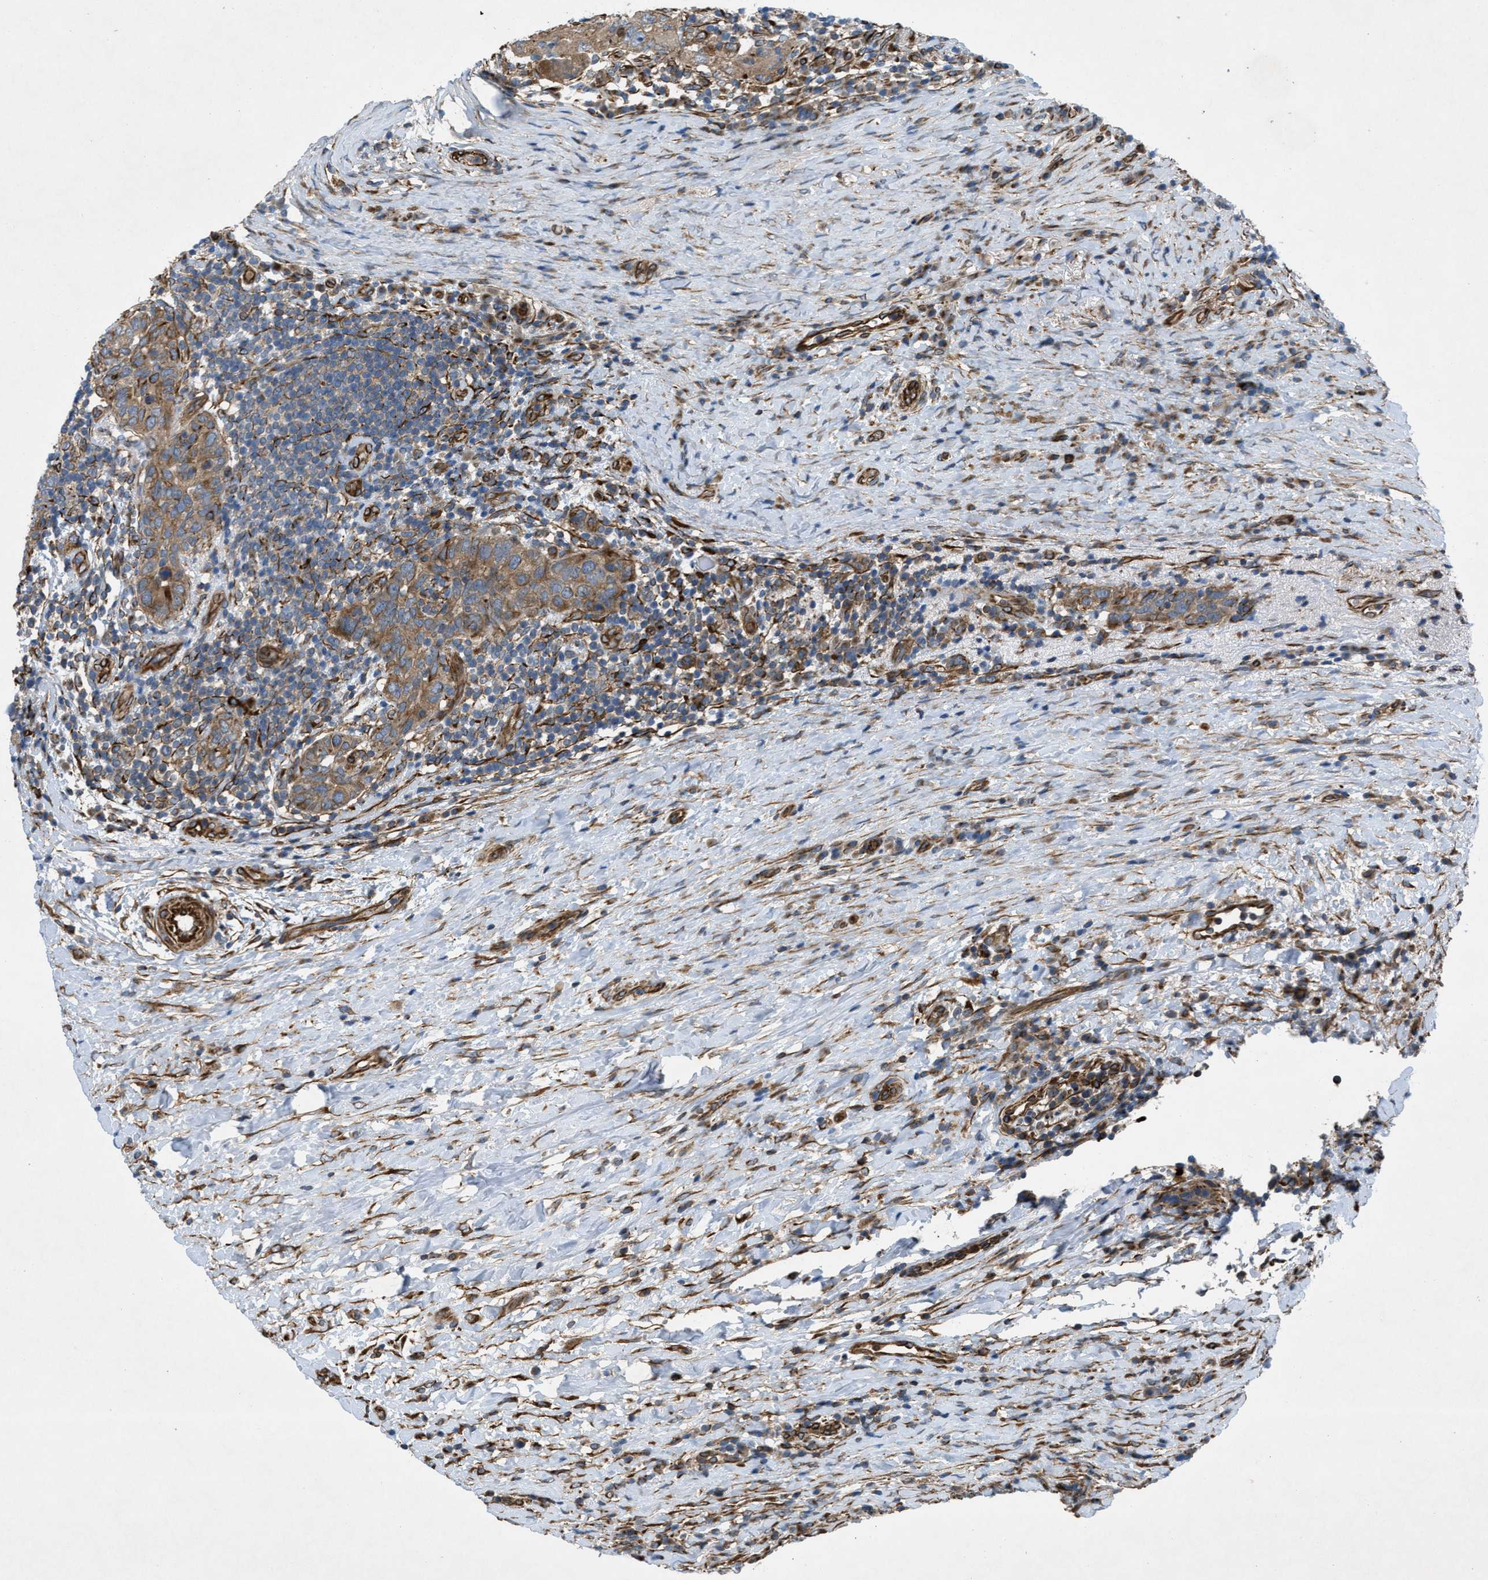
{"staining": {"intensity": "moderate", "quantity": ">75%", "location": "cytoplasmic/membranous"}, "tissue": "breast cancer", "cell_type": "Tumor cells", "image_type": "cancer", "snomed": [{"axis": "morphology", "description": "Duct carcinoma"}, {"axis": "topography", "description": "Breast"}], "caption": "This is a micrograph of immunohistochemistry (IHC) staining of breast cancer (intraductal carcinoma), which shows moderate positivity in the cytoplasmic/membranous of tumor cells.", "gene": "SLC6A9", "patient": {"sex": "female", "age": 37}}